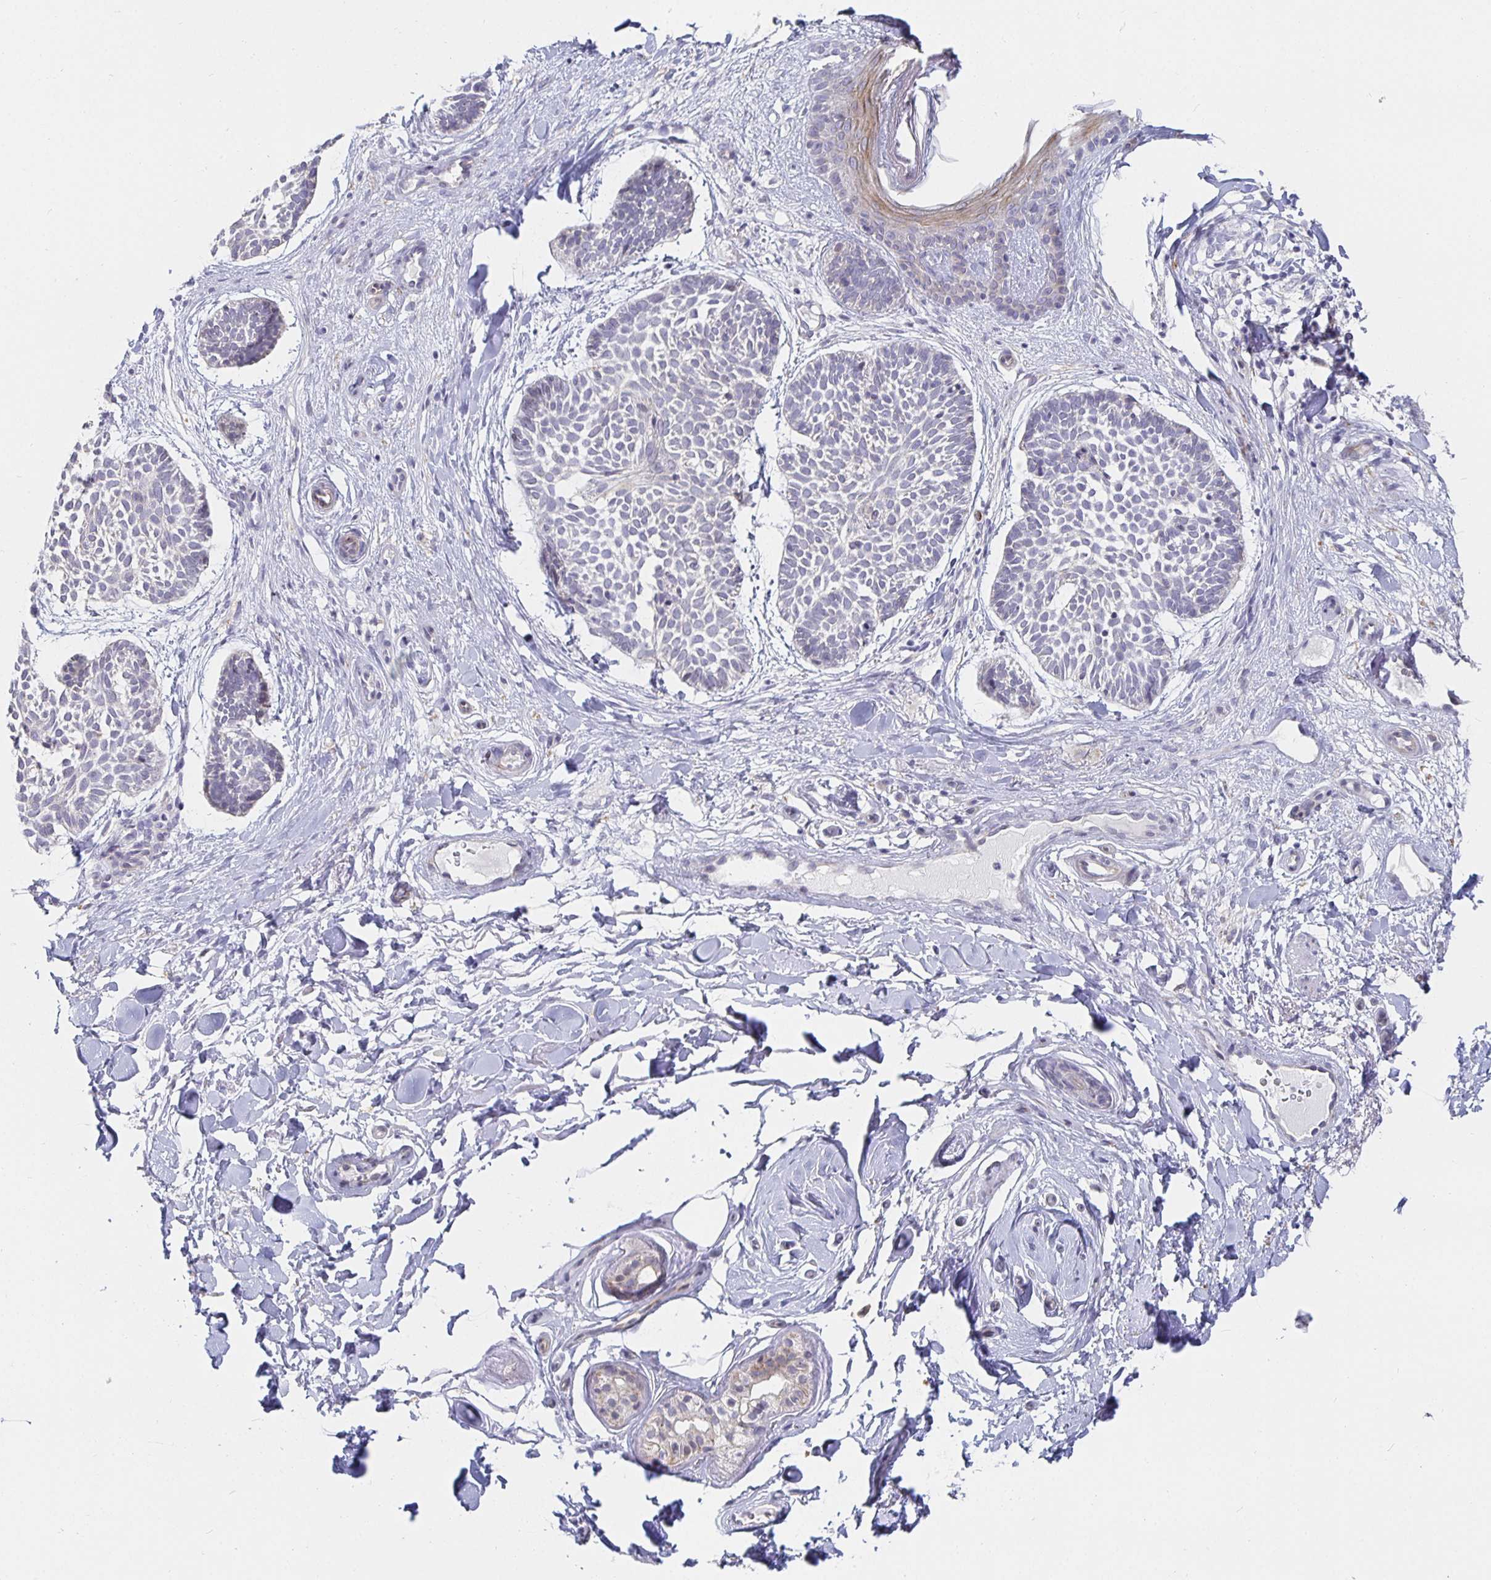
{"staining": {"intensity": "negative", "quantity": "none", "location": "none"}, "tissue": "skin cancer", "cell_type": "Tumor cells", "image_type": "cancer", "snomed": [{"axis": "morphology", "description": "Basal cell carcinoma"}, {"axis": "topography", "description": "Skin"}], "caption": "The IHC photomicrograph has no significant expression in tumor cells of skin cancer tissue.", "gene": "S100G", "patient": {"sex": "male", "age": 89}}